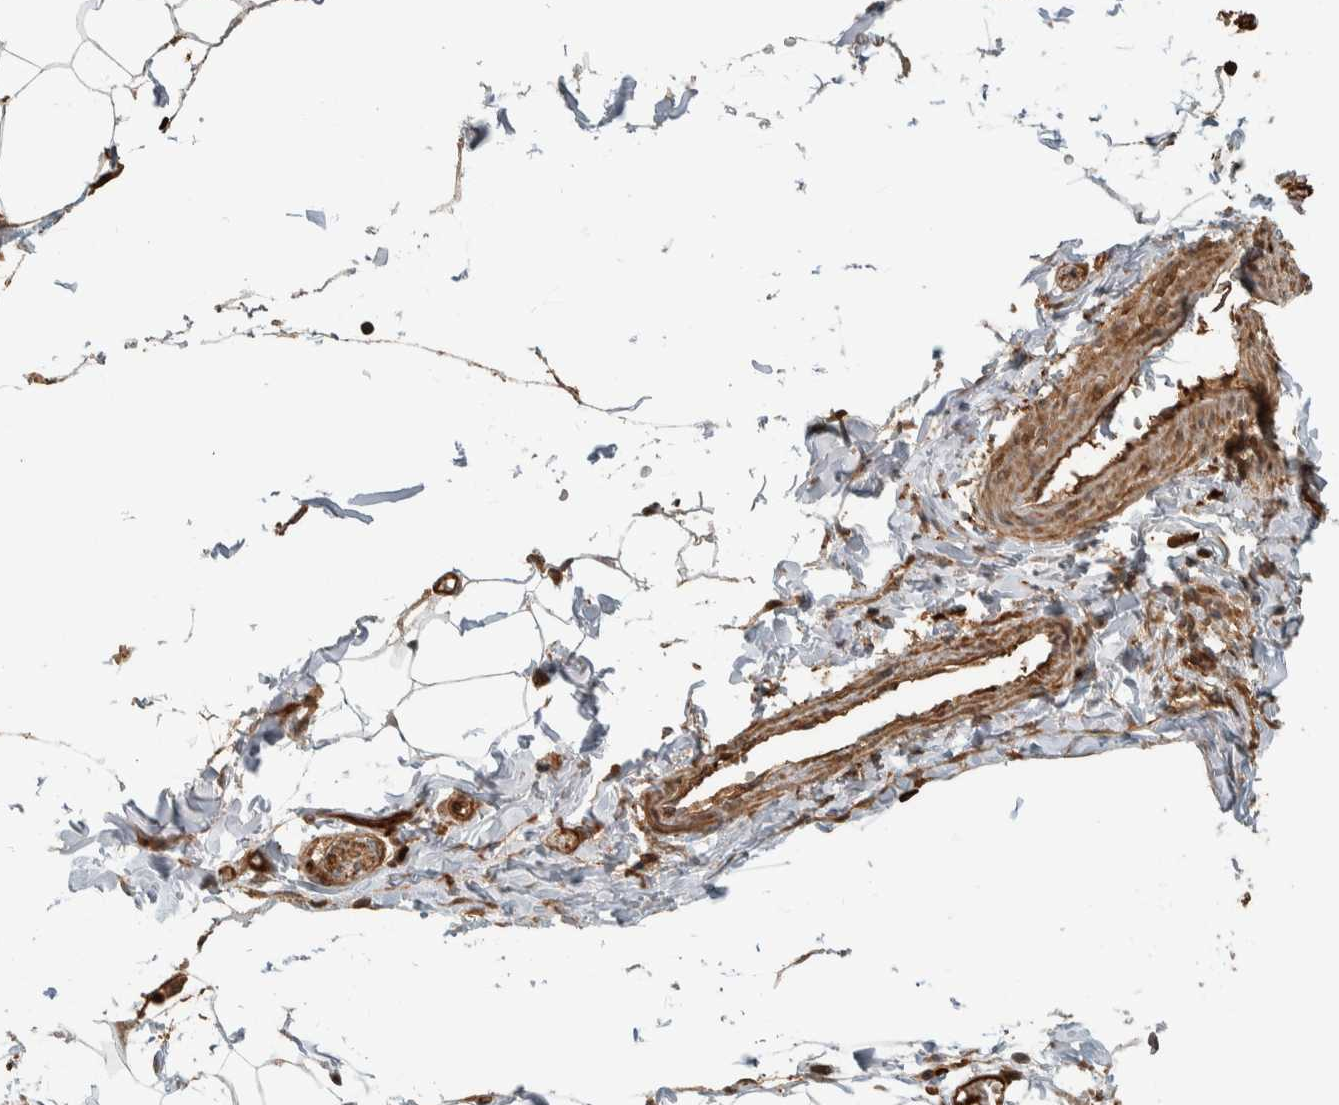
{"staining": {"intensity": "moderate", "quantity": ">75%", "location": "cytoplasmic/membranous"}, "tissue": "adipose tissue", "cell_type": "Adipocytes", "image_type": "normal", "snomed": [{"axis": "morphology", "description": "Normal tissue, NOS"}, {"axis": "morphology", "description": "Adenocarcinoma, NOS"}, {"axis": "topography", "description": "Colon"}, {"axis": "topography", "description": "Peripheral nerve tissue"}], "caption": "Moderate cytoplasmic/membranous expression for a protein is appreciated in about >75% of adipocytes of unremarkable adipose tissue using immunohistochemistry (IHC).", "gene": "CNTROB", "patient": {"sex": "male", "age": 14}}